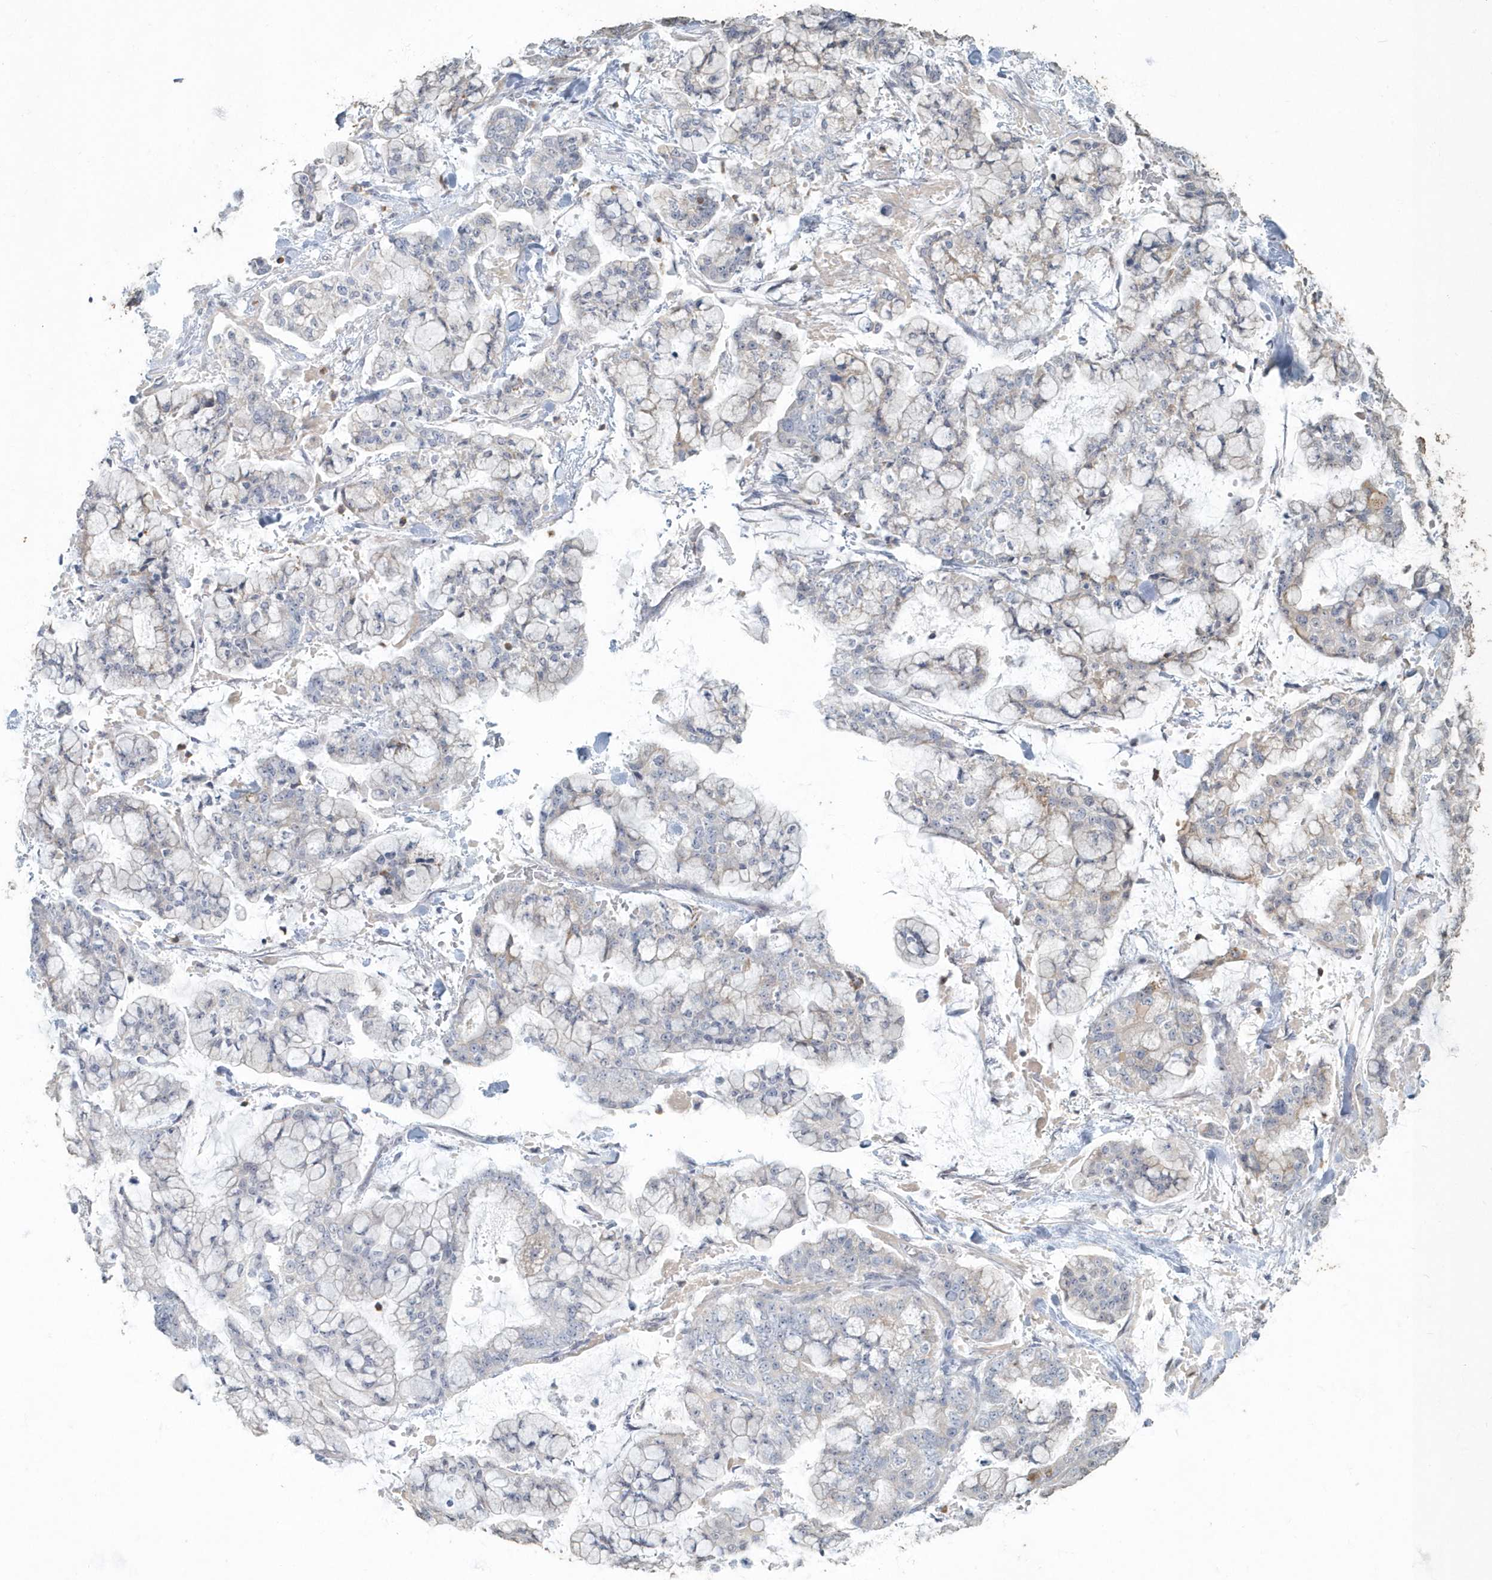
{"staining": {"intensity": "weak", "quantity": "<25%", "location": "cytoplasmic/membranous"}, "tissue": "stomach cancer", "cell_type": "Tumor cells", "image_type": "cancer", "snomed": [{"axis": "morphology", "description": "Normal tissue, NOS"}, {"axis": "morphology", "description": "Adenocarcinoma, NOS"}, {"axis": "topography", "description": "Stomach, upper"}, {"axis": "topography", "description": "Stomach"}], "caption": "Micrograph shows no protein positivity in tumor cells of adenocarcinoma (stomach) tissue.", "gene": "MYOT", "patient": {"sex": "male", "age": 76}}